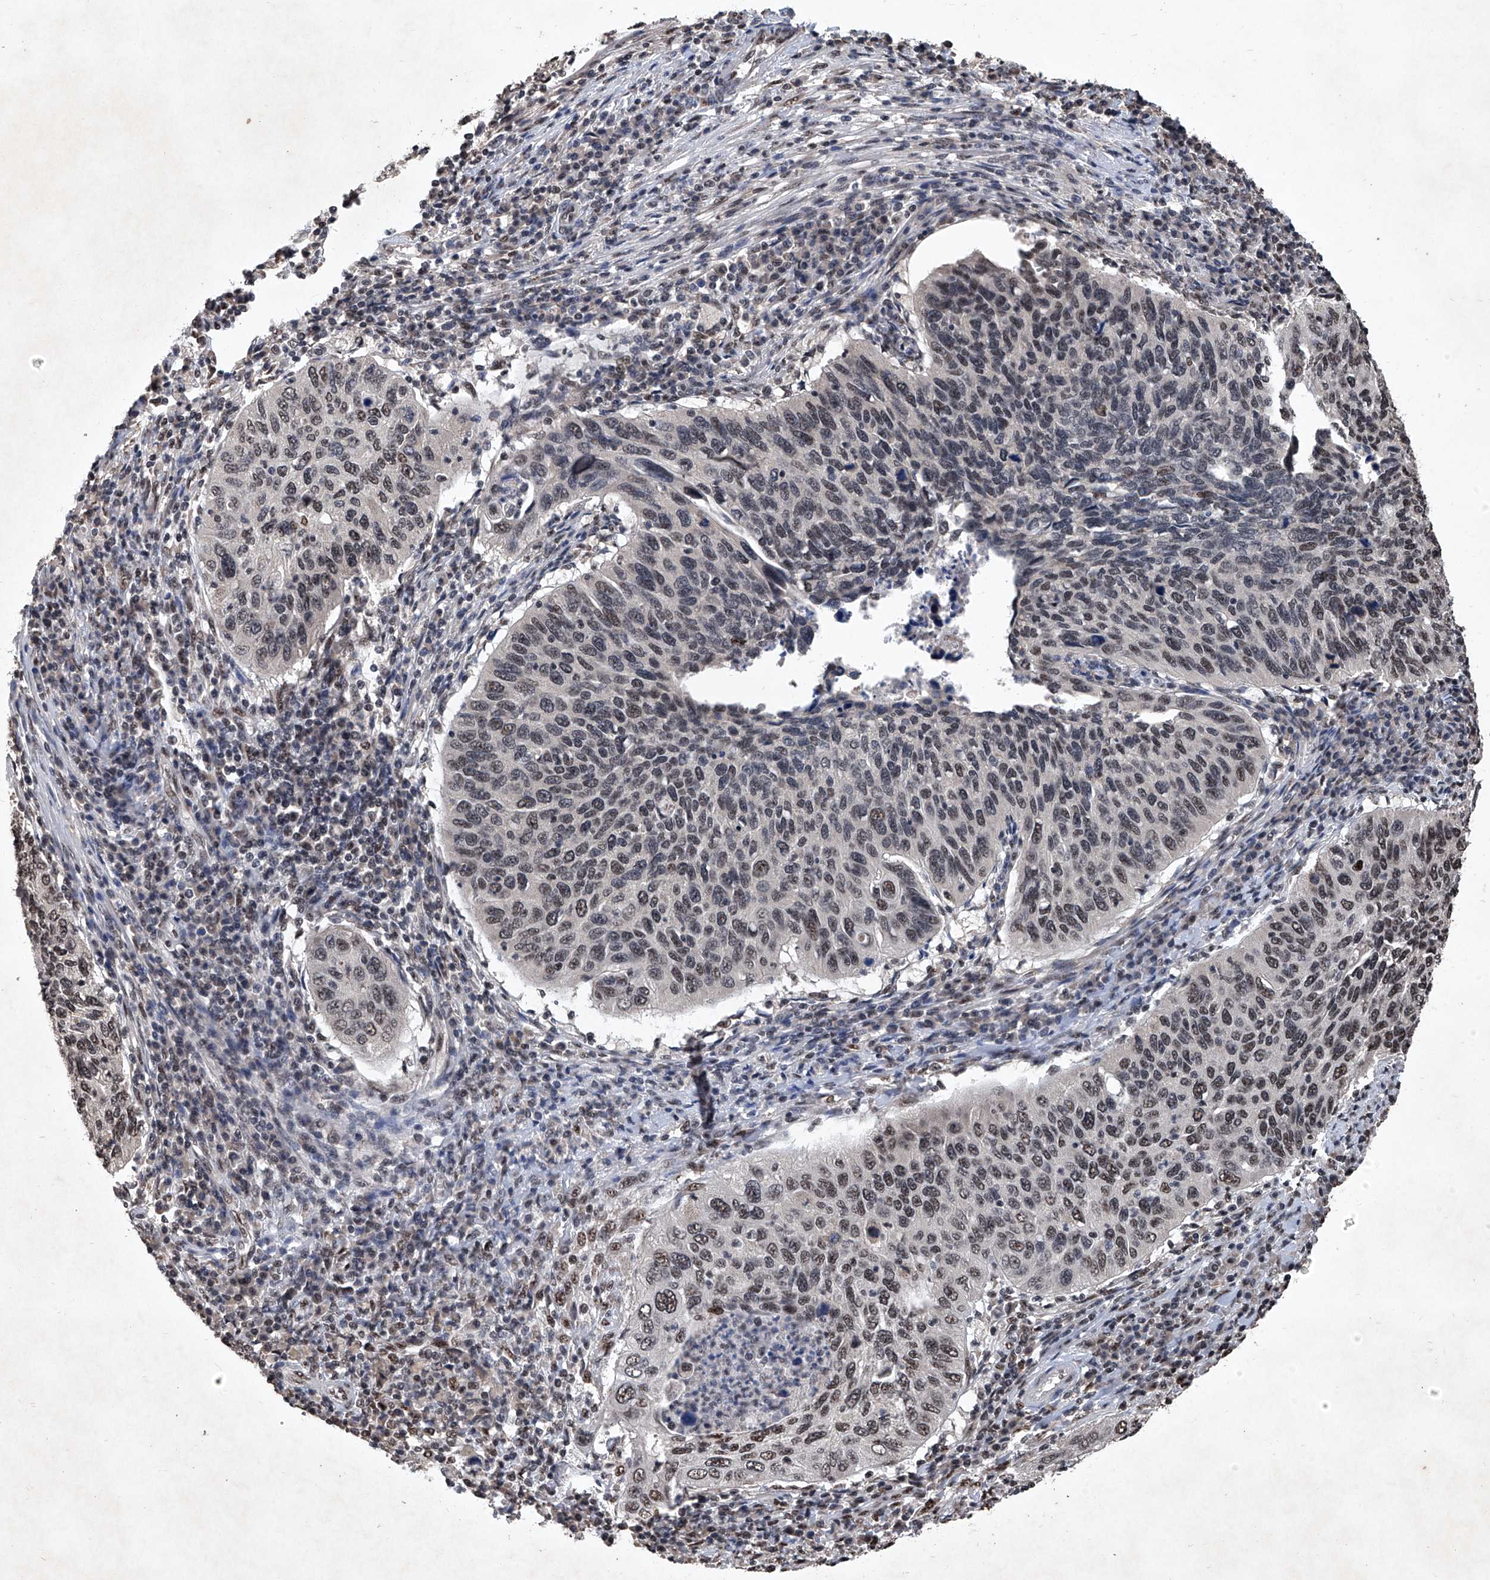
{"staining": {"intensity": "moderate", "quantity": ">75%", "location": "nuclear"}, "tissue": "cervical cancer", "cell_type": "Tumor cells", "image_type": "cancer", "snomed": [{"axis": "morphology", "description": "Squamous cell carcinoma, NOS"}, {"axis": "topography", "description": "Cervix"}], "caption": "Protein staining by immunohistochemistry (IHC) displays moderate nuclear expression in about >75% of tumor cells in squamous cell carcinoma (cervical). (Stains: DAB (3,3'-diaminobenzidine) in brown, nuclei in blue, Microscopy: brightfield microscopy at high magnification).", "gene": "DDX39B", "patient": {"sex": "female", "age": 38}}